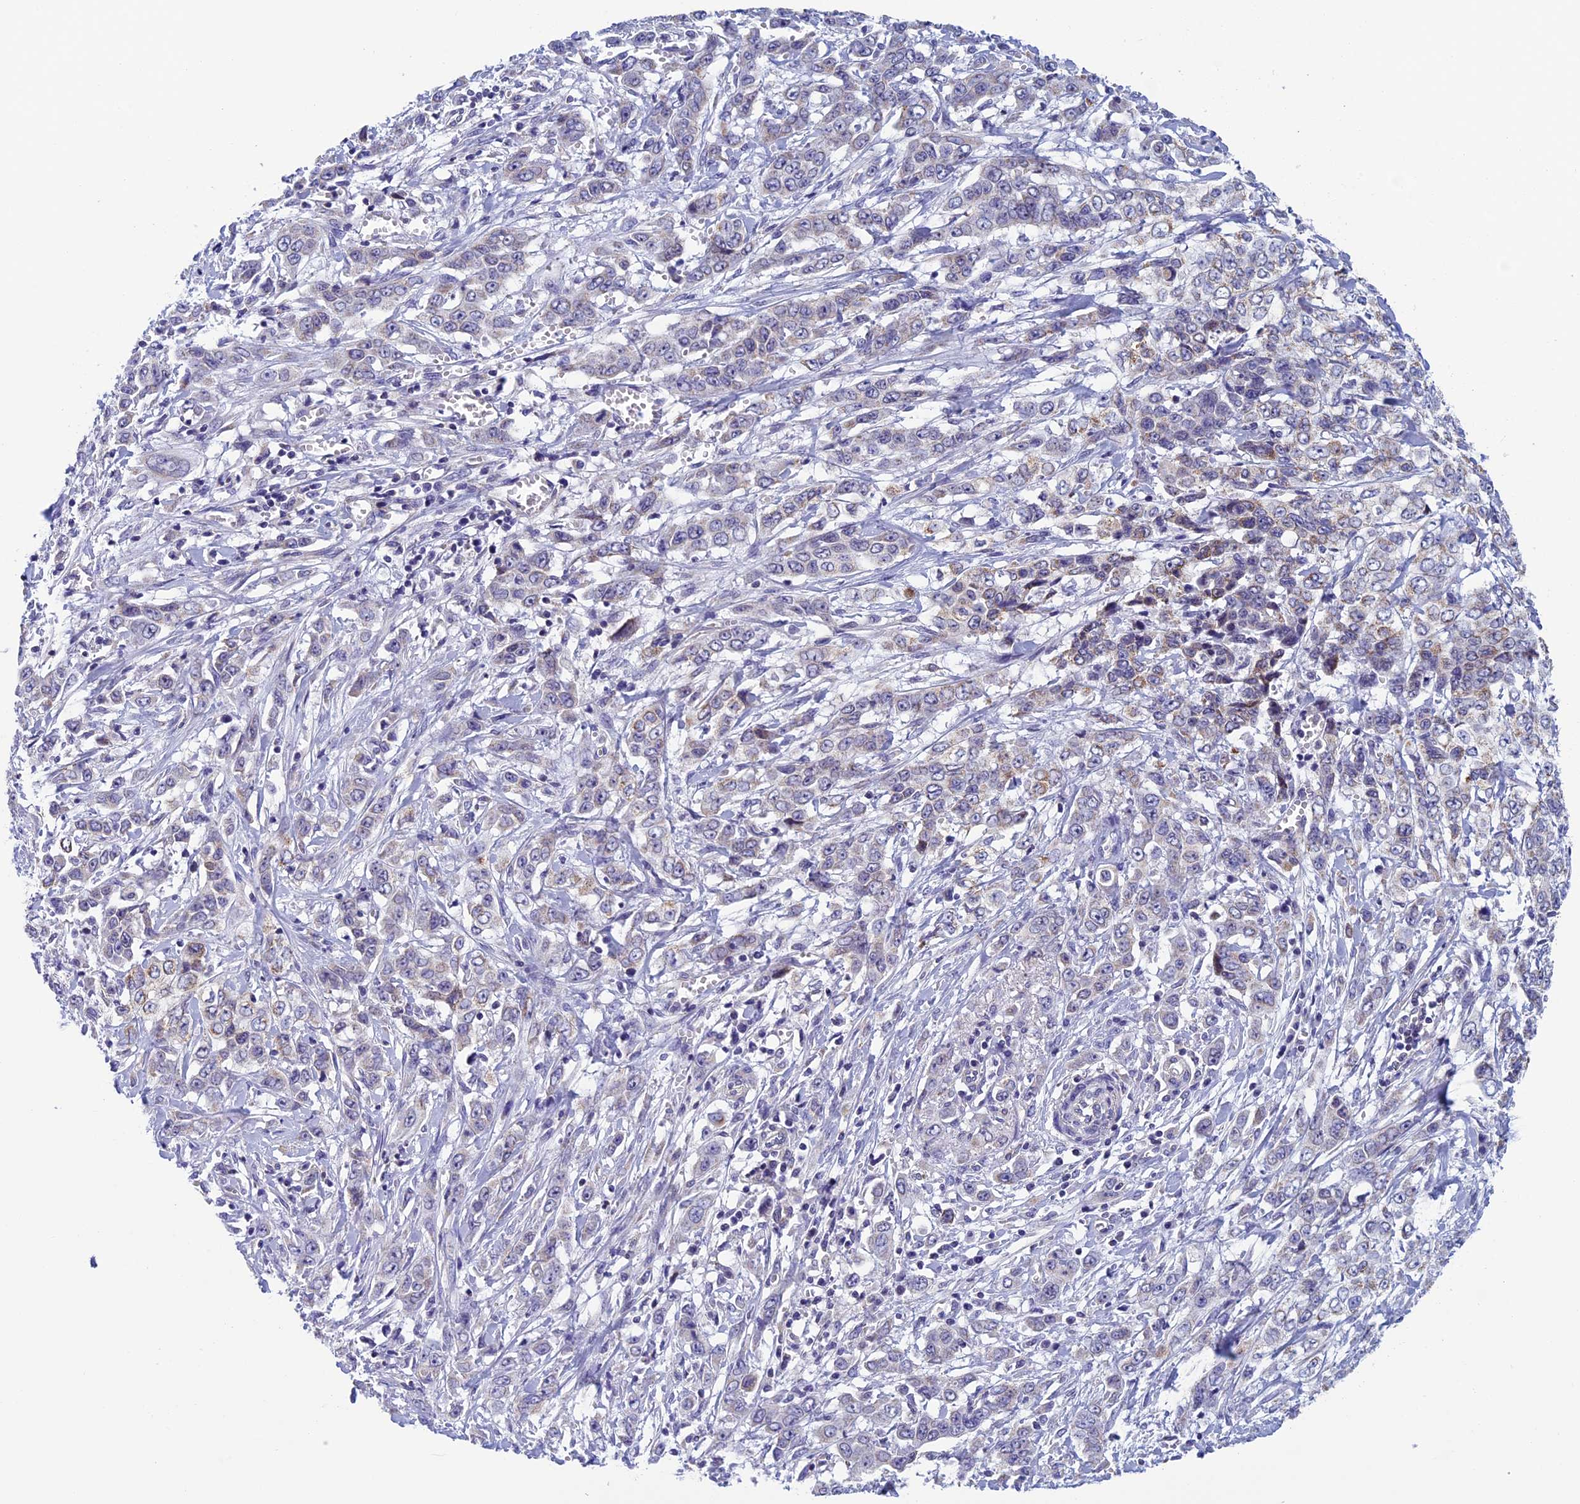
{"staining": {"intensity": "negative", "quantity": "none", "location": "none"}, "tissue": "stomach cancer", "cell_type": "Tumor cells", "image_type": "cancer", "snomed": [{"axis": "morphology", "description": "Adenocarcinoma, NOS"}, {"axis": "topography", "description": "Stomach, upper"}], "caption": "High power microscopy photomicrograph of an IHC image of stomach cancer, revealing no significant positivity in tumor cells.", "gene": "MFSD12", "patient": {"sex": "male", "age": 62}}